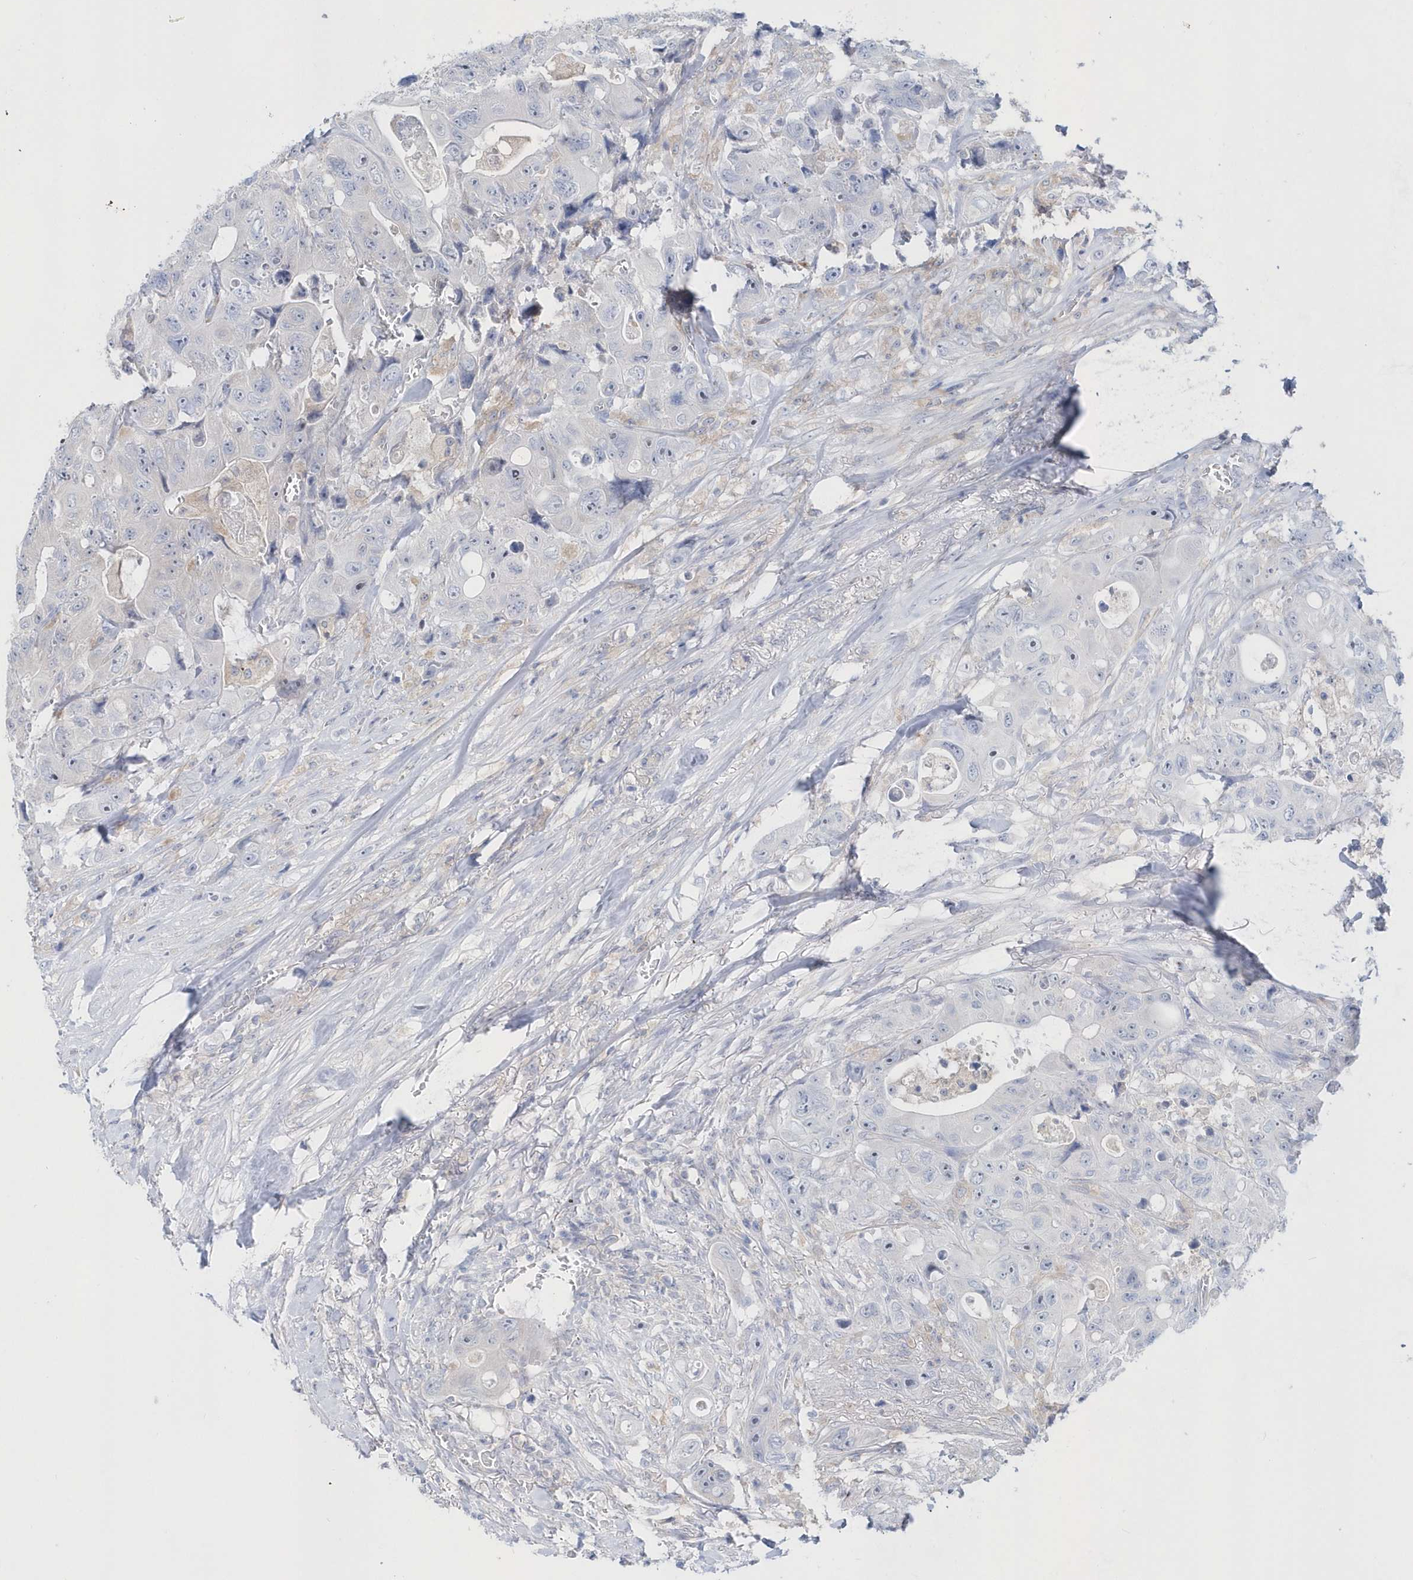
{"staining": {"intensity": "negative", "quantity": "none", "location": "none"}, "tissue": "colorectal cancer", "cell_type": "Tumor cells", "image_type": "cancer", "snomed": [{"axis": "morphology", "description": "Adenocarcinoma, NOS"}, {"axis": "topography", "description": "Colon"}], "caption": "Image shows no significant protein expression in tumor cells of colorectal cancer (adenocarcinoma). The staining was performed using DAB to visualize the protein expression in brown, while the nuclei were stained in blue with hematoxylin (Magnification: 20x).", "gene": "BDH2", "patient": {"sex": "female", "age": 46}}